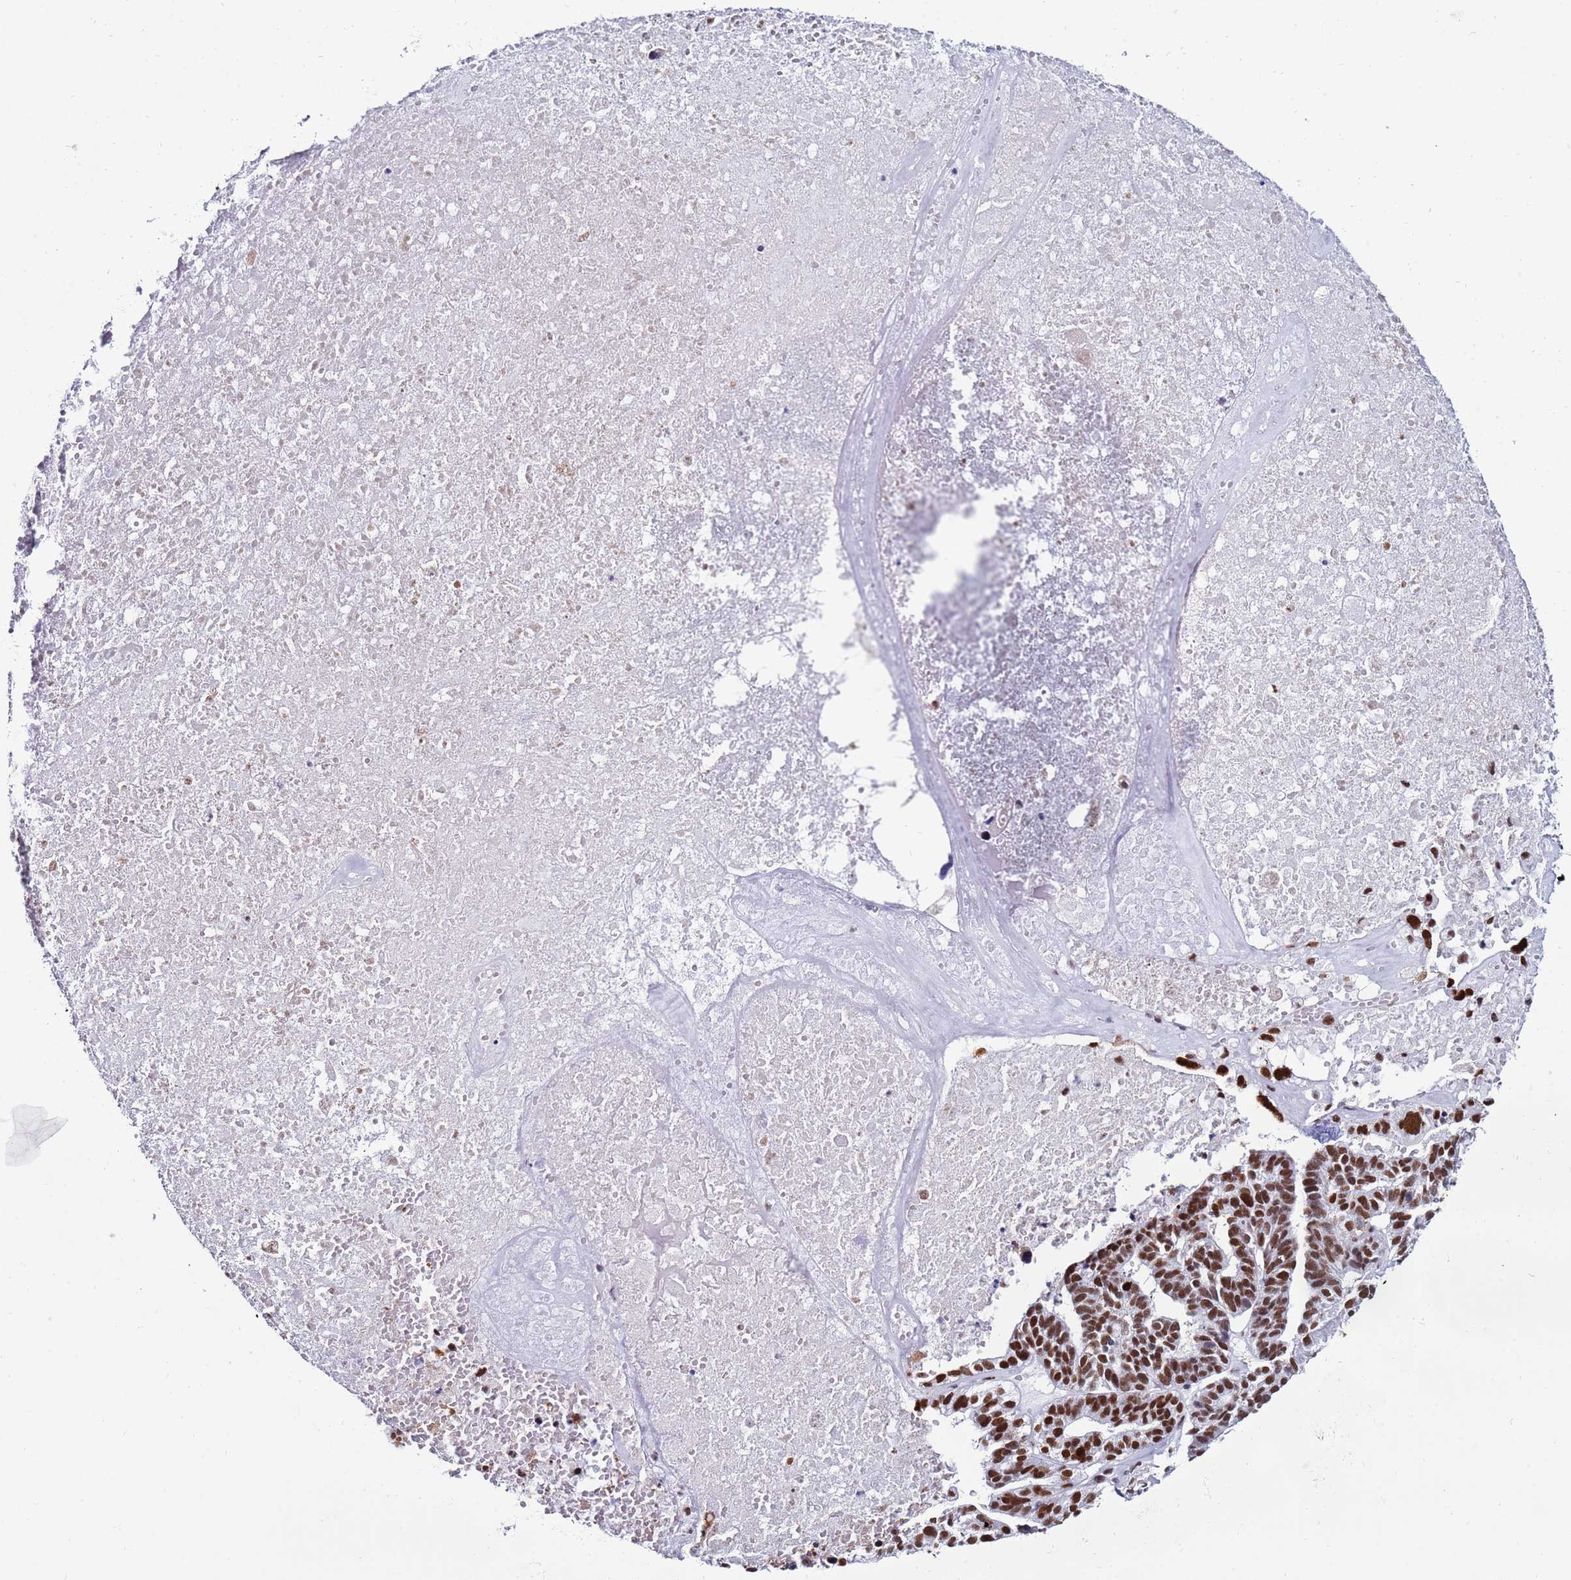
{"staining": {"intensity": "strong", "quantity": ">75%", "location": "nuclear"}, "tissue": "ovarian cancer", "cell_type": "Tumor cells", "image_type": "cancer", "snomed": [{"axis": "morphology", "description": "Cystadenocarcinoma, serous, NOS"}, {"axis": "topography", "description": "Ovary"}], "caption": "Ovarian cancer (serous cystadenocarcinoma) stained with a brown dye displays strong nuclear positive staining in approximately >75% of tumor cells.", "gene": "KPNA4", "patient": {"sex": "female", "age": 59}}